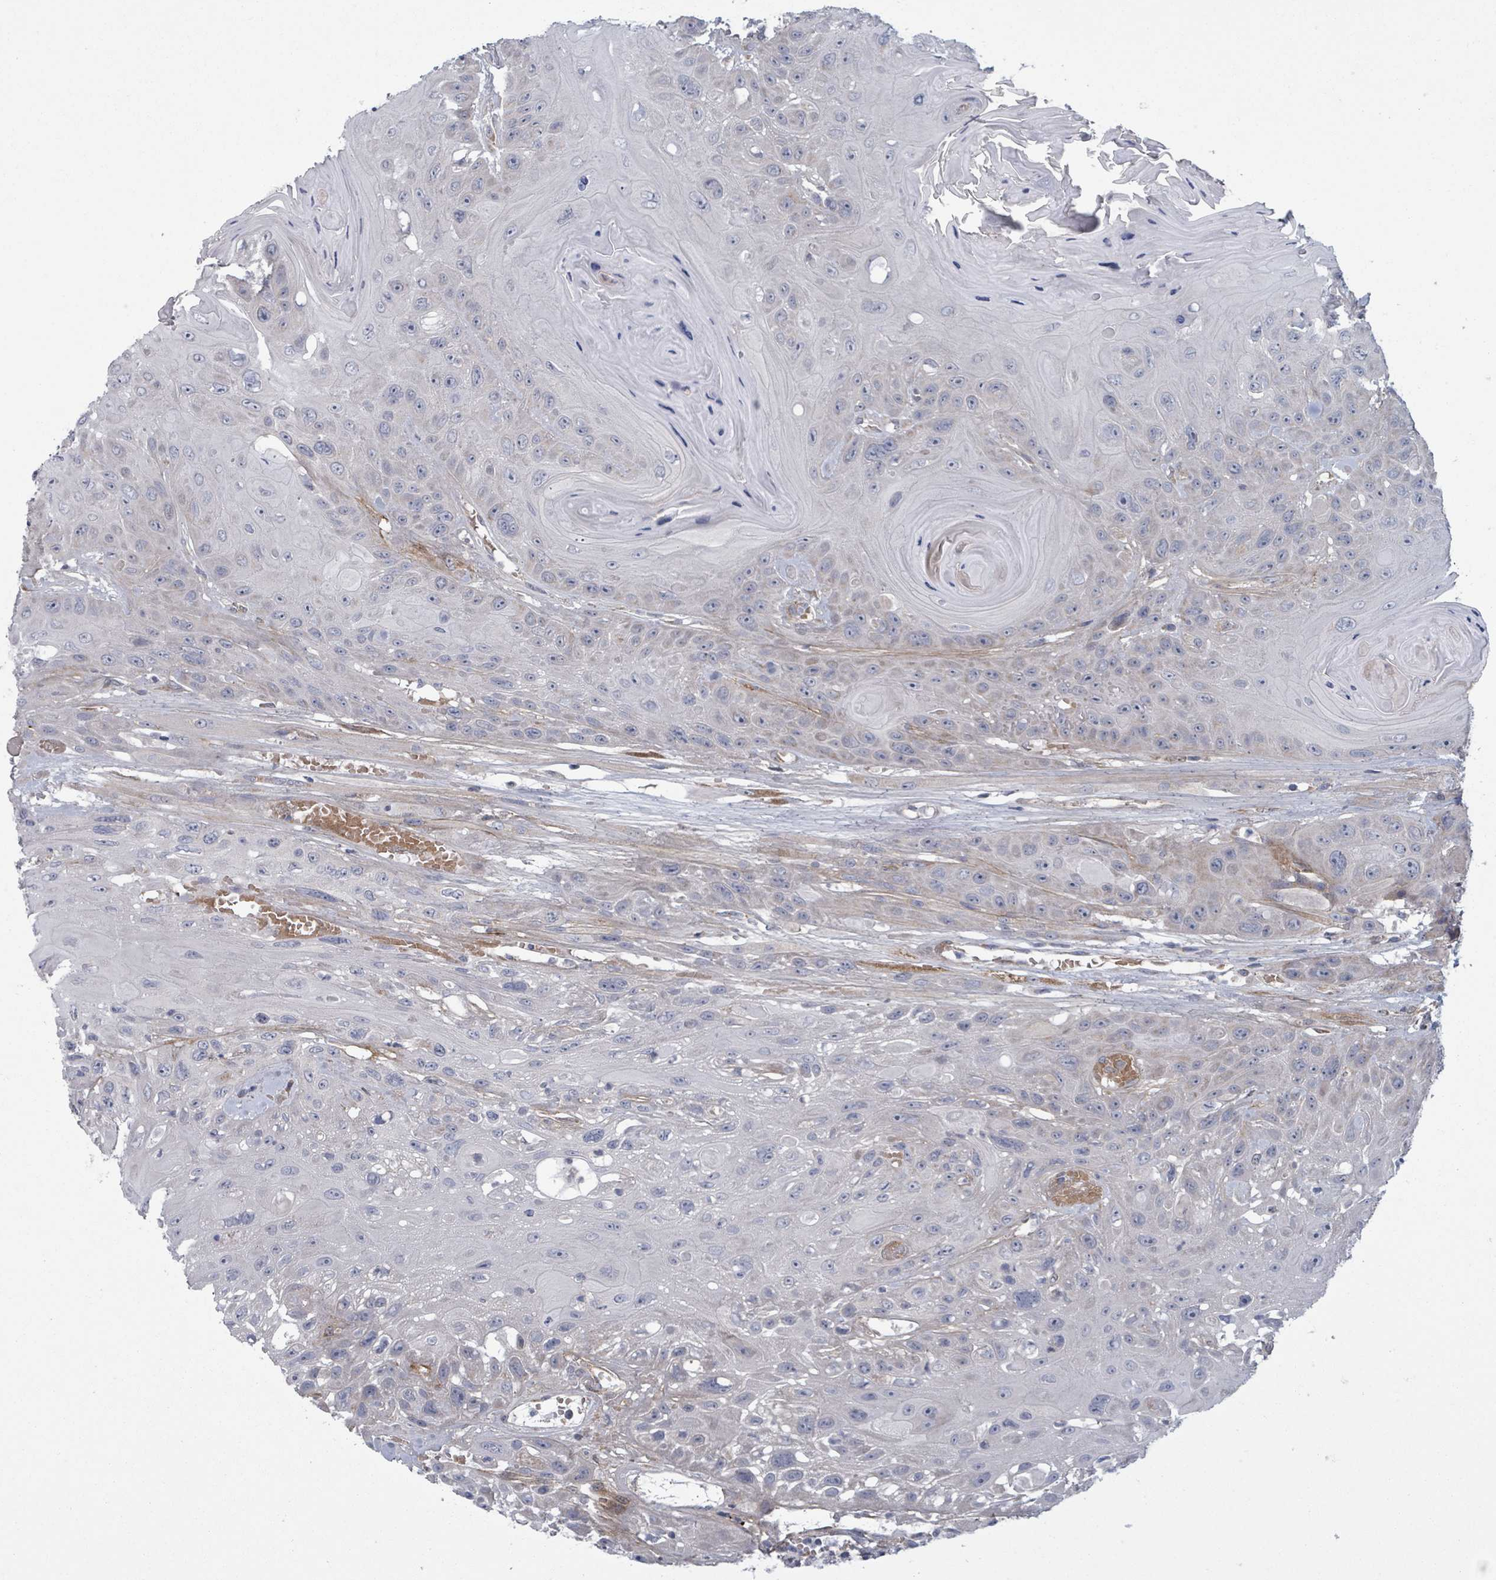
{"staining": {"intensity": "negative", "quantity": "none", "location": "none"}, "tissue": "head and neck cancer", "cell_type": "Tumor cells", "image_type": "cancer", "snomed": [{"axis": "morphology", "description": "Squamous cell carcinoma, NOS"}, {"axis": "topography", "description": "Head-Neck"}], "caption": "High power microscopy micrograph of an IHC micrograph of squamous cell carcinoma (head and neck), revealing no significant expression in tumor cells.", "gene": "FKBP1A", "patient": {"sex": "female", "age": 59}}